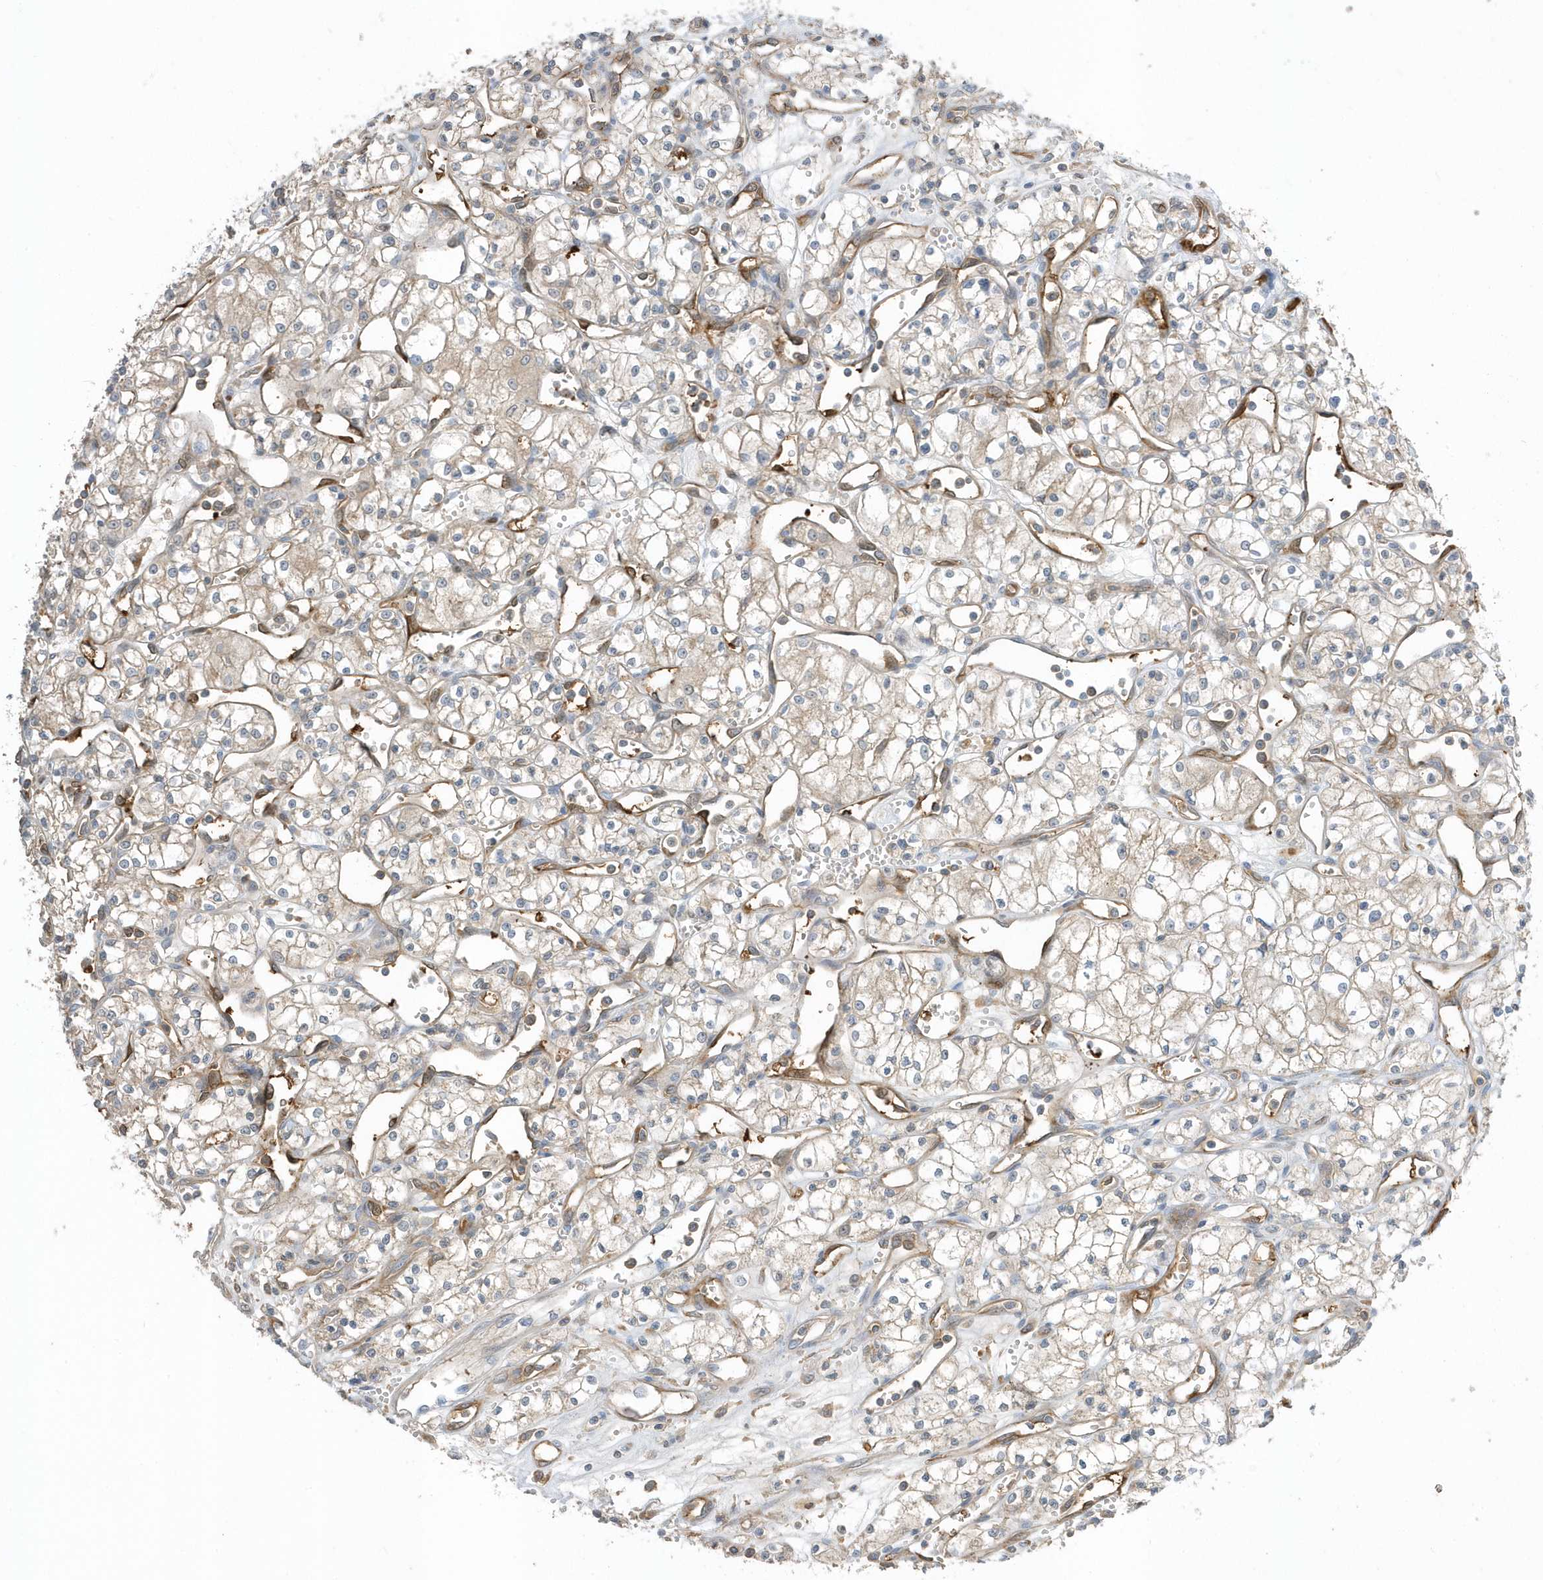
{"staining": {"intensity": "weak", "quantity": "25%-75%", "location": "cytoplasmic/membranous"}, "tissue": "renal cancer", "cell_type": "Tumor cells", "image_type": "cancer", "snomed": [{"axis": "morphology", "description": "Adenocarcinoma, NOS"}, {"axis": "topography", "description": "Kidney"}], "caption": "Human adenocarcinoma (renal) stained with a protein marker shows weak staining in tumor cells.", "gene": "USP53", "patient": {"sex": "male", "age": 59}}